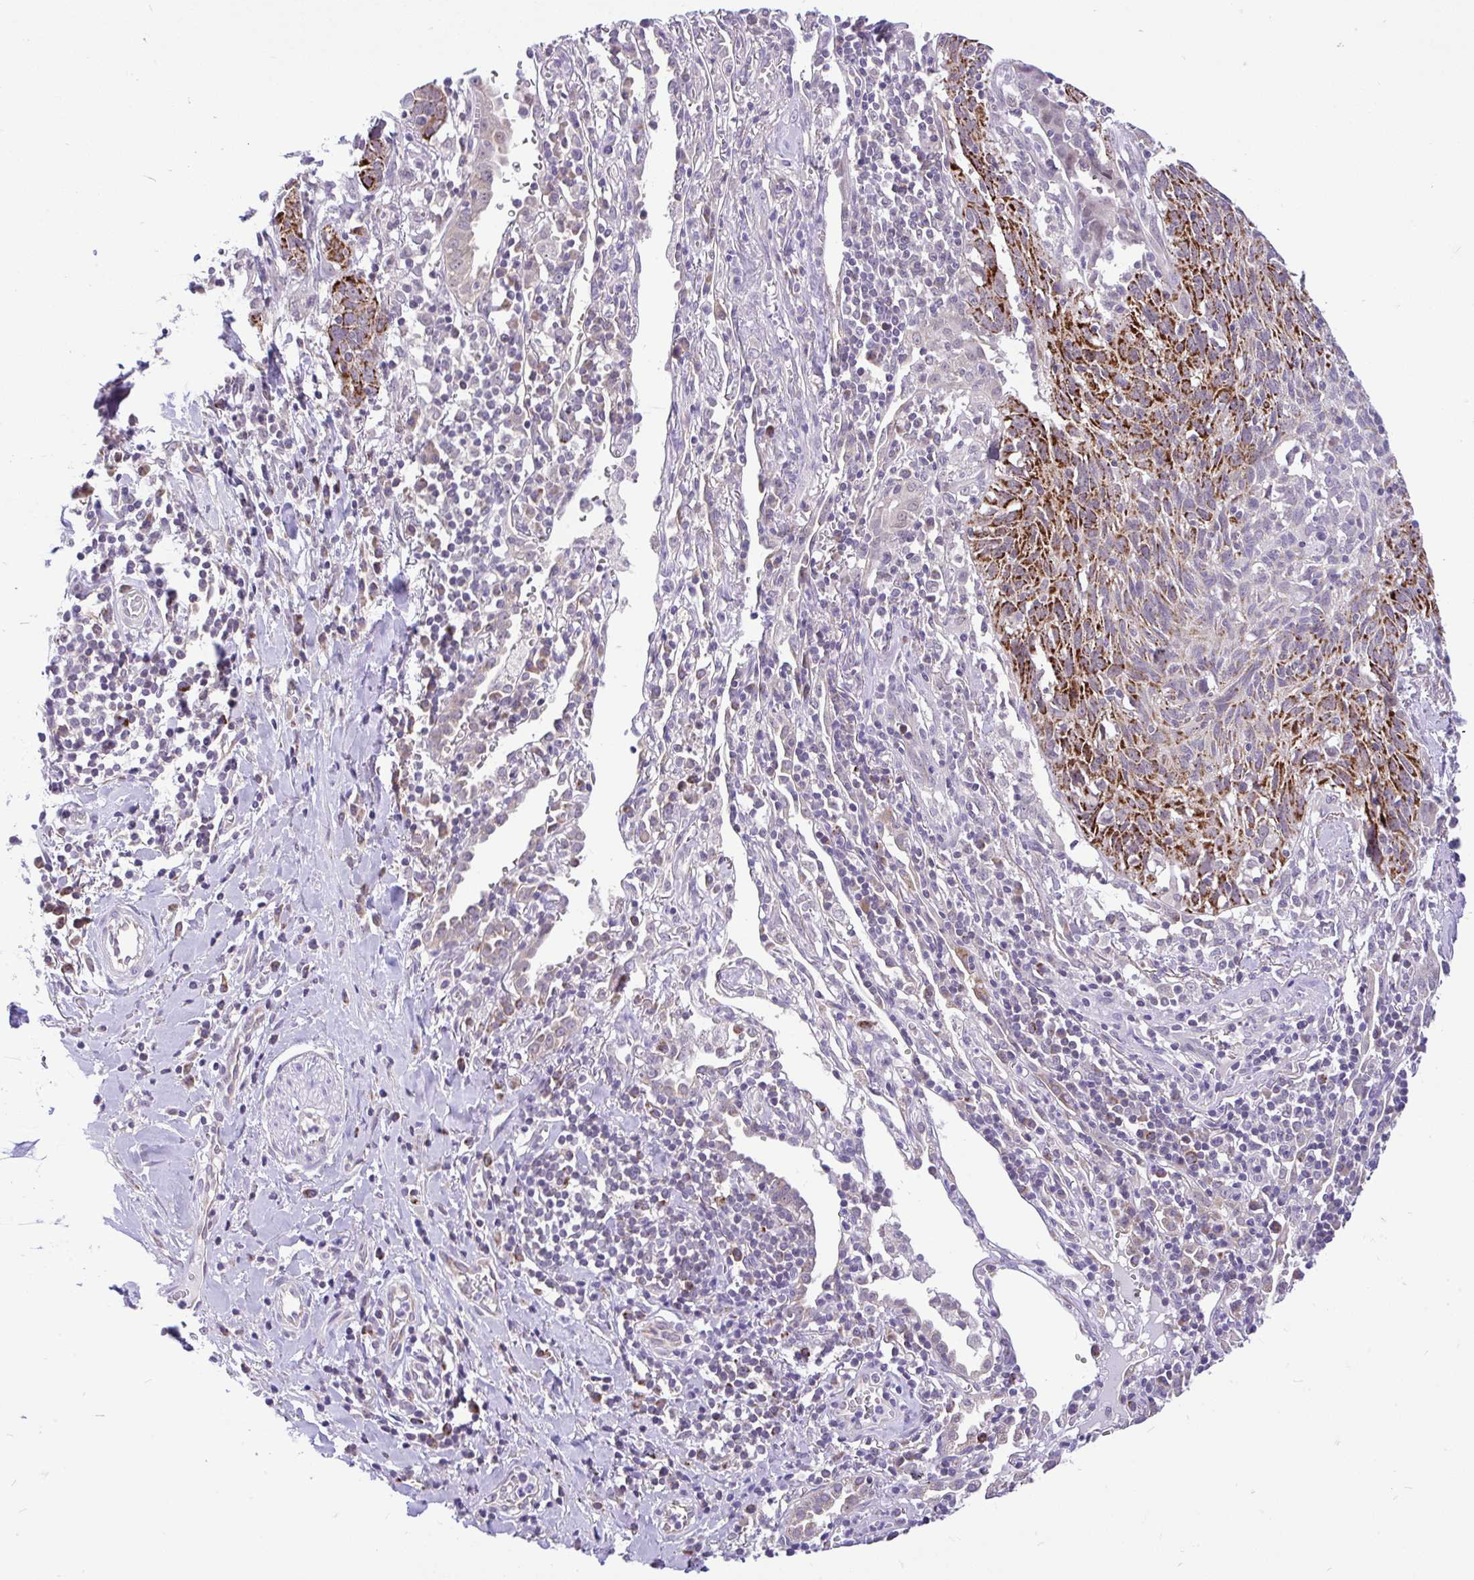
{"staining": {"intensity": "strong", "quantity": "25%-75%", "location": "cytoplasmic/membranous"}, "tissue": "lung cancer", "cell_type": "Tumor cells", "image_type": "cancer", "snomed": [{"axis": "morphology", "description": "Squamous cell carcinoma, NOS"}, {"axis": "topography", "description": "Lung"}], "caption": "Strong cytoplasmic/membranous expression for a protein is present in approximately 25%-75% of tumor cells of squamous cell carcinoma (lung) using immunohistochemistry (IHC).", "gene": "PYCR2", "patient": {"sex": "female", "age": 66}}